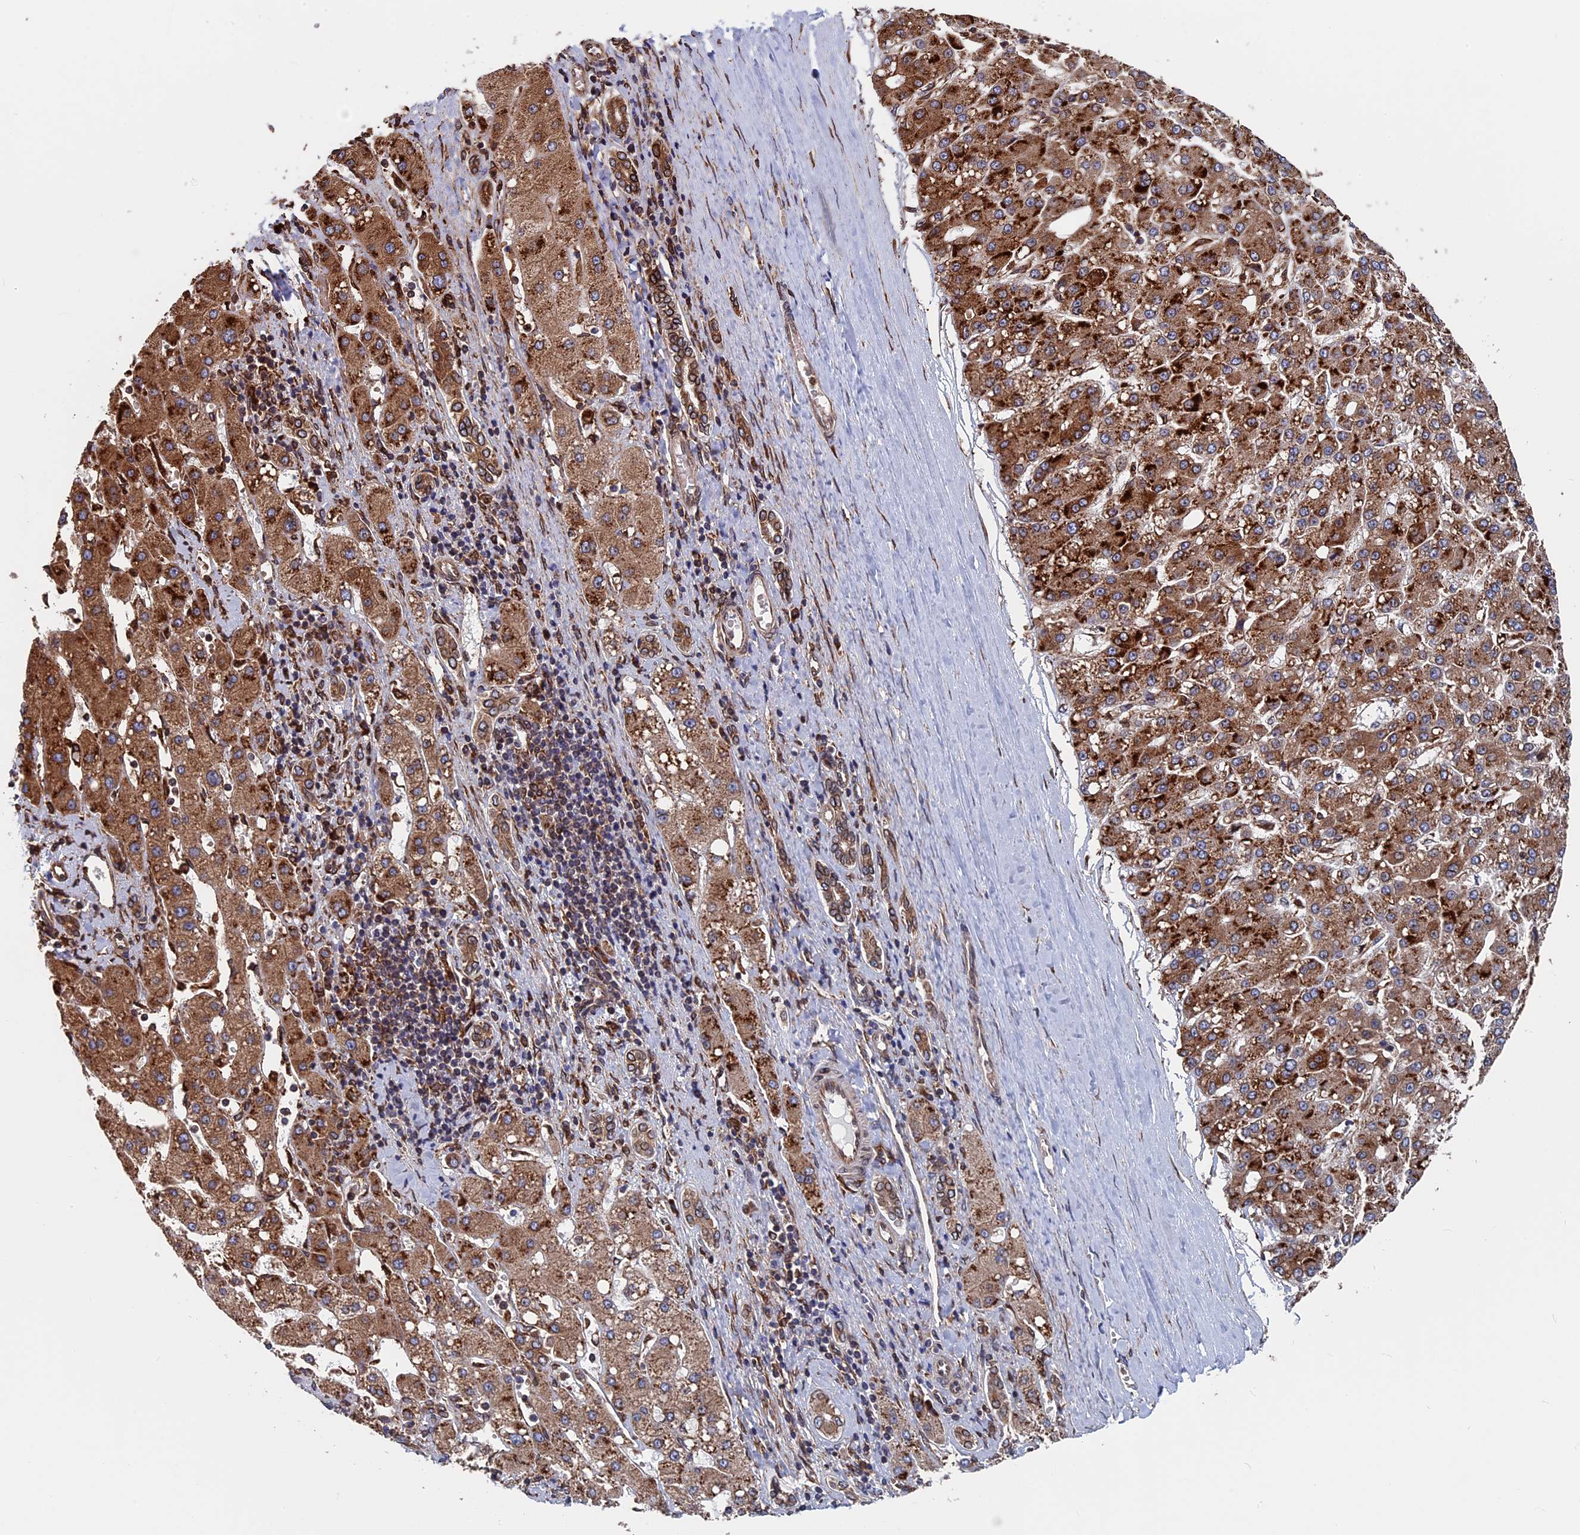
{"staining": {"intensity": "strong", "quantity": ">75%", "location": "cytoplasmic/membranous"}, "tissue": "liver cancer", "cell_type": "Tumor cells", "image_type": "cancer", "snomed": [{"axis": "morphology", "description": "Carcinoma, Hepatocellular, NOS"}, {"axis": "topography", "description": "Liver"}], "caption": "Strong cytoplasmic/membranous positivity is appreciated in approximately >75% of tumor cells in liver cancer.", "gene": "RPUSD1", "patient": {"sex": "male", "age": 67}}